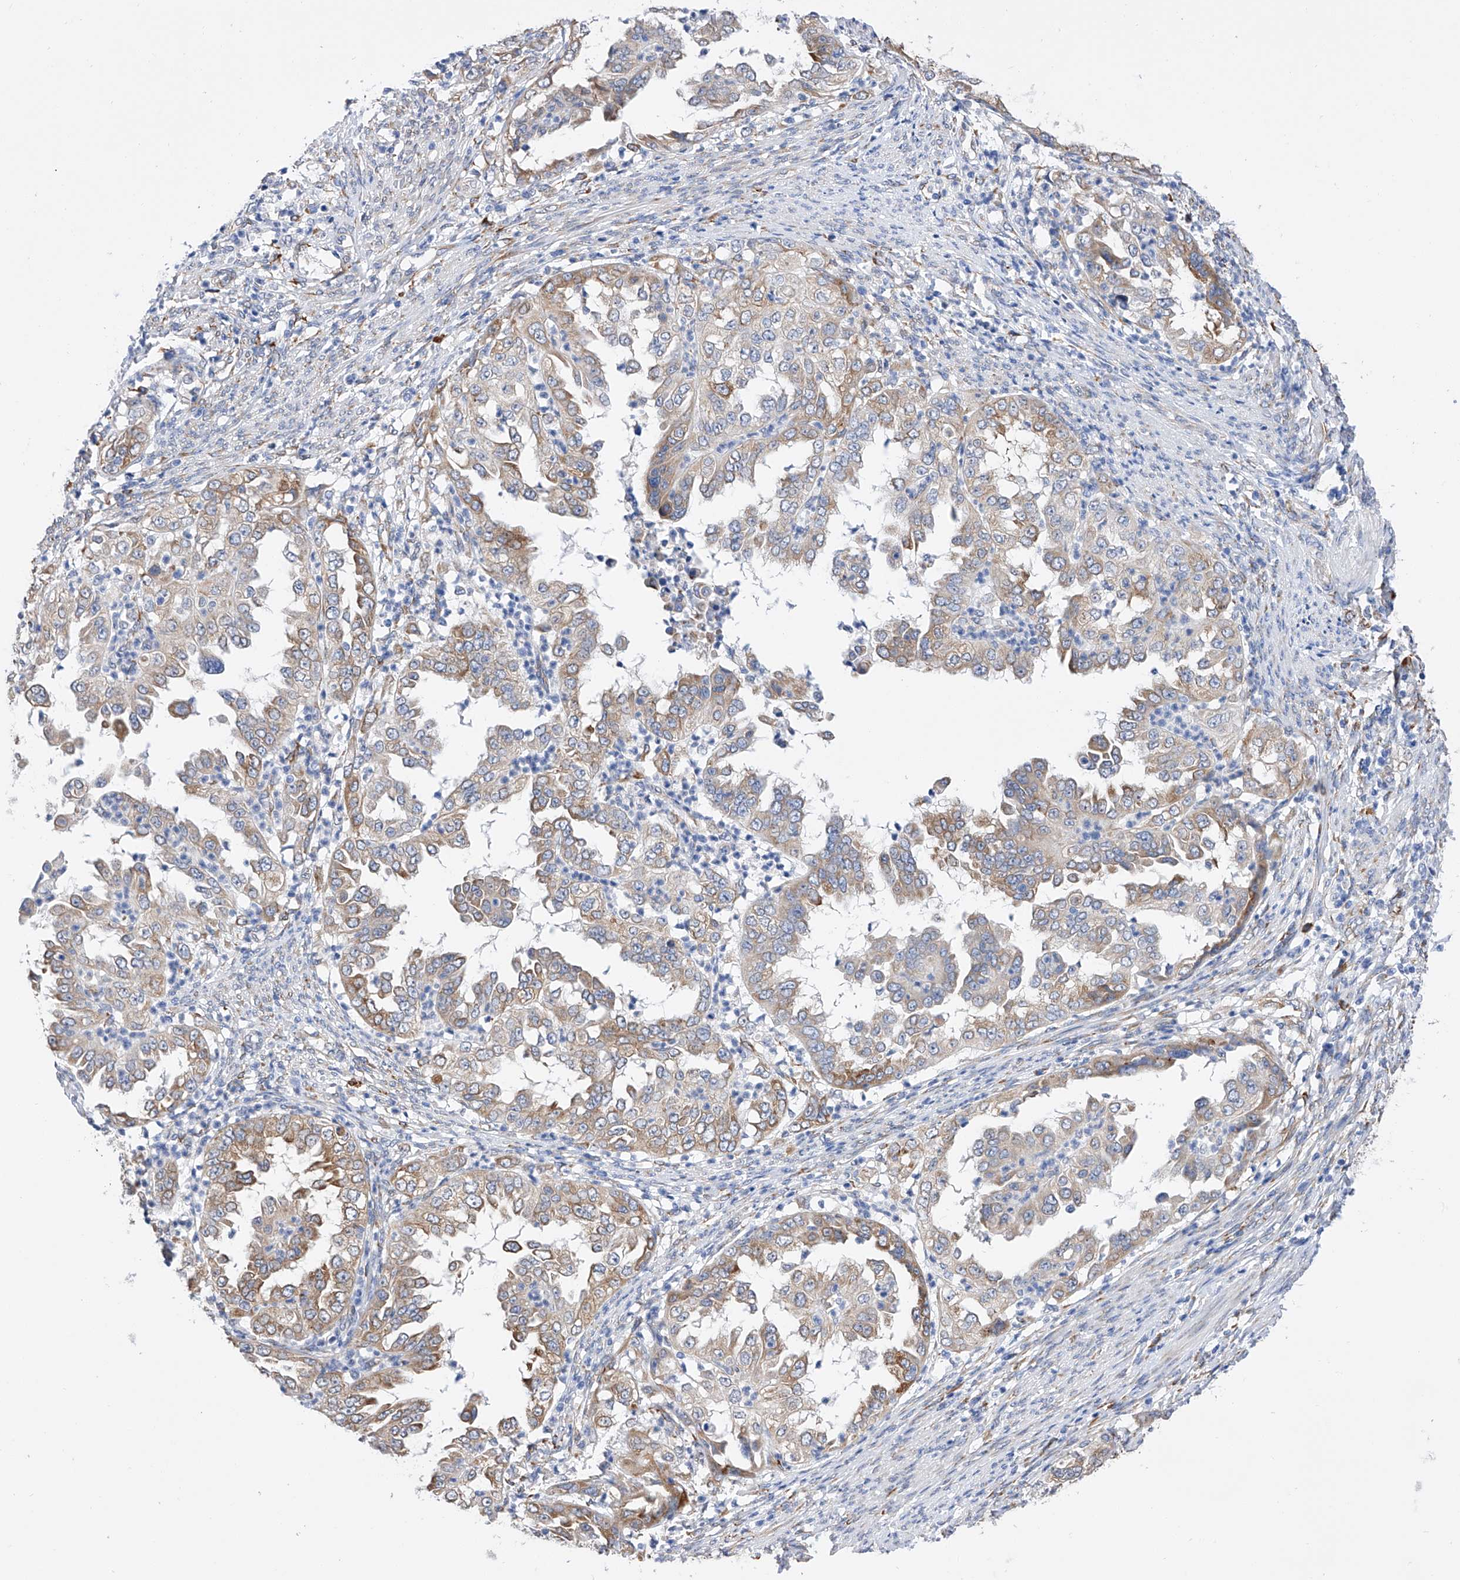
{"staining": {"intensity": "moderate", "quantity": "25%-75%", "location": "cytoplasmic/membranous"}, "tissue": "endometrial cancer", "cell_type": "Tumor cells", "image_type": "cancer", "snomed": [{"axis": "morphology", "description": "Adenocarcinoma, NOS"}, {"axis": "topography", "description": "Endometrium"}], "caption": "The immunohistochemical stain highlights moderate cytoplasmic/membranous staining in tumor cells of endometrial adenocarcinoma tissue.", "gene": "PDIA5", "patient": {"sex": "female", "age": 85}}